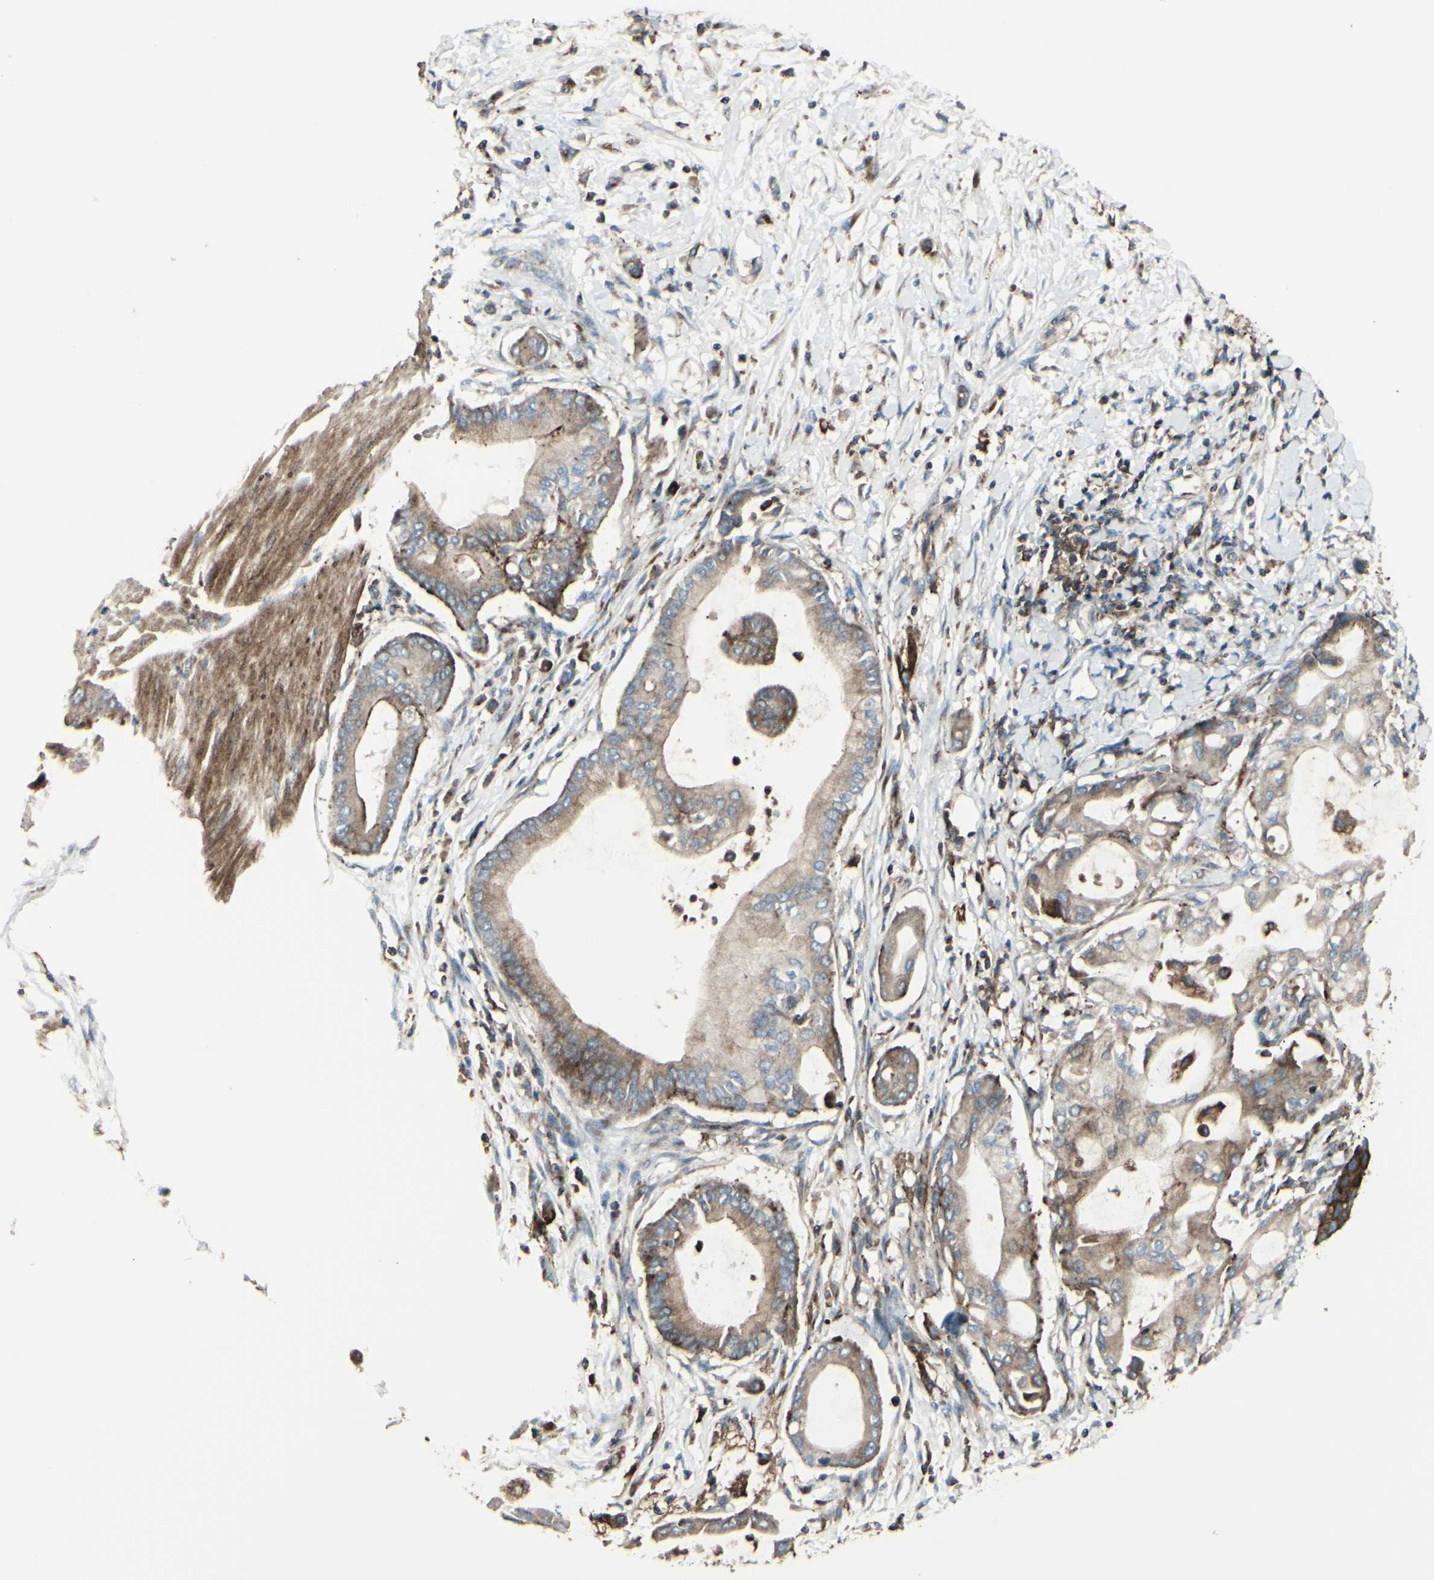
{"staining": {"intensity": "moderate", "quantity": ">75%", "location": "cytoplasmic/membranous"}, "tissue": "pancreatic cancer", "cell_type": "Tumor cells", "image_type": "cancer", "snomed": [{"axis": "morphology", "description": "Adenocarcinoma, NOS"}, {"axis": "morphology", "description": "Adenocarcinoma, metastatic, NOS"}, {"axis": "topography", "description": "Lymph node"}, {"axis": "topography", "description": "Pancreas"}, {"axis": "topography", "description": "Duodenum"}], "caption": "The micrograph exhibits a brown stain indicating the presence of a protein in the cytoplasmic/membranous of tumor cells in adenocarcinoma (pancreatic). (DAB (3,3'-diaminobenzidine) IHC, brown staining for protein, blue staining for nuclei).", "gene": "NAPA", "patient": {"sex": "female", "age": 64}}